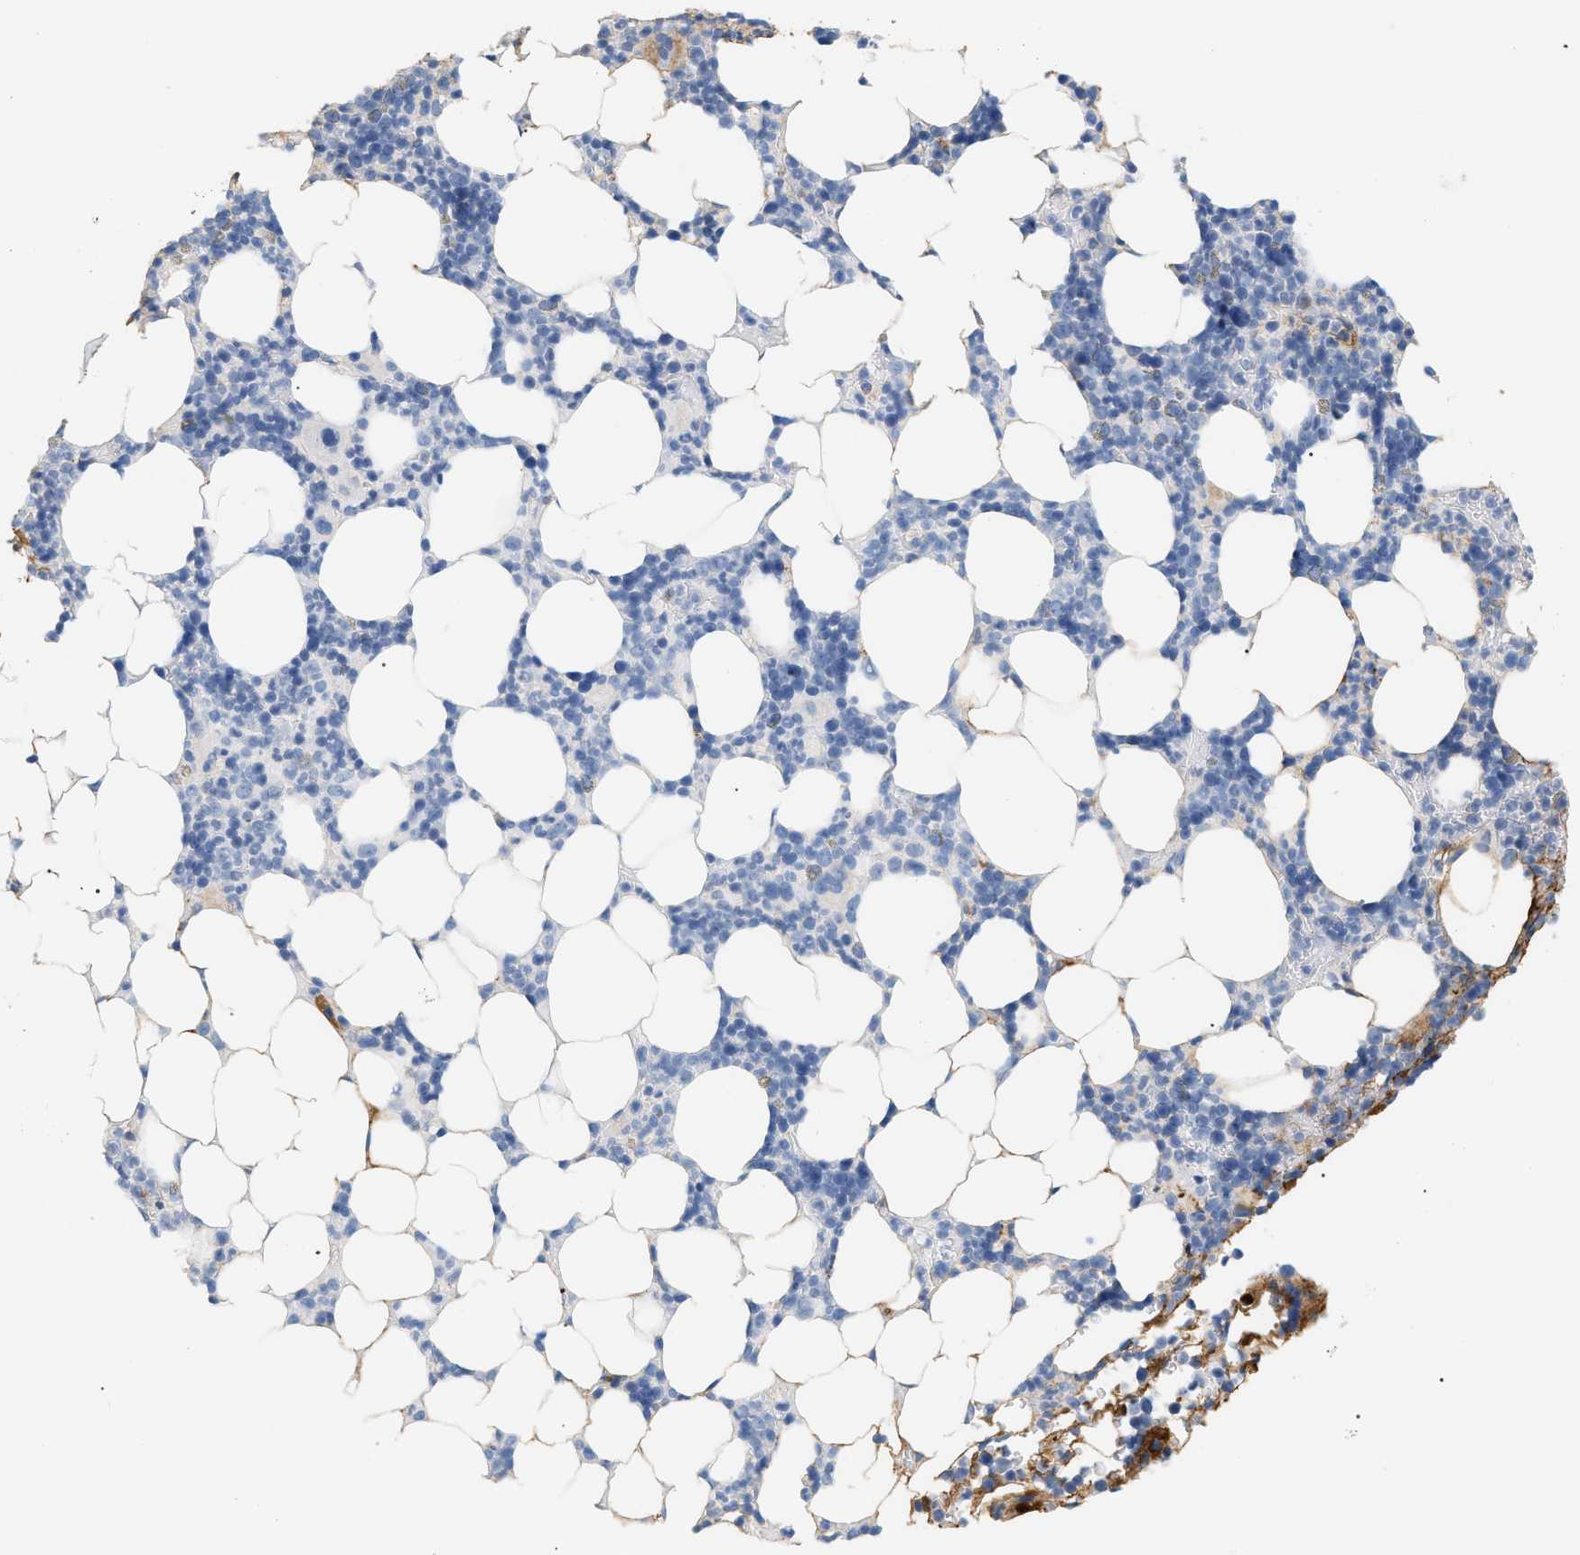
{"staining": {"intensity": "moderate", "quantity": "<25%", "location": "cytoplasmic/membranous"}, "tissue": "bone marrow", "cell_type": "Hematopoietic cells", "image_type": "normal", "snomed": [{"axis": "morphology", "description": "Normal tissue, NOS"}, {"axis": "topography", "description": "Bone marrow"}], "caption": "A brown stain shows moderate cytoplasmic/membranous positivity of a protein in hematopoietic cells of benign bone marrow. (DAB = brown stain, brightfield microscopy at high magnification).", "gene": "CFH", "patient": {"sex": "female", "age": 73}}